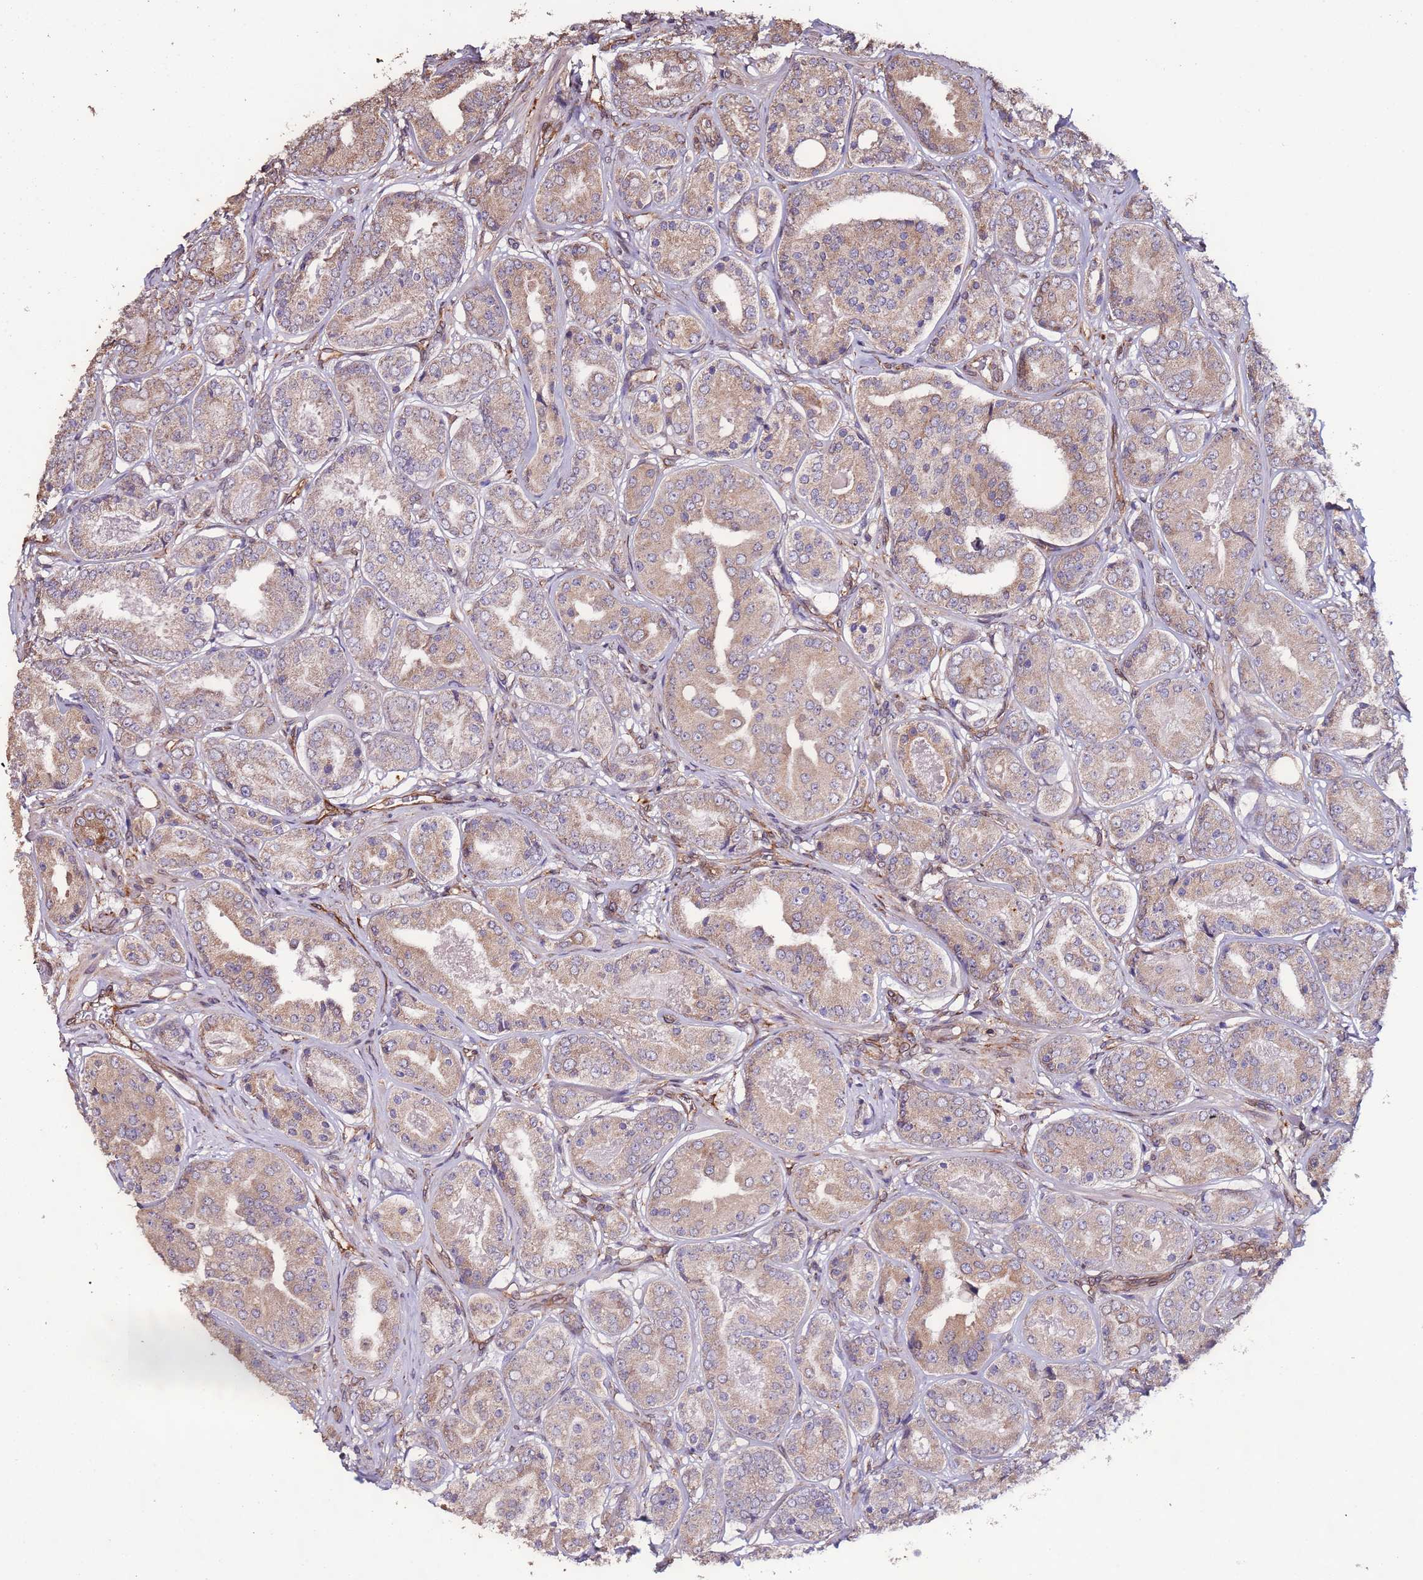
{"staining": {"intensity": "moderate", "quantity": "25%-75%", "location": "cytoplasmic/membranous"}, "tissue": "prostate cancer", "cell_type": "Tumor cells", "image_type": "cancer", "snomed": [{"axis": "morphology", "description": "Adenocarcinoma, High grade"}, {"axis": "topography", "description": "Prostate"}], "caption": "Prostate cancer (high-grade adenocarcinoma) stained with immunohistochemistry shows moderate cytoplasmic/membranous expression in about 25%-75% of tumor cells.", "gene": "SLC41A3", "patient": {"sex": "male", "age": 63}}